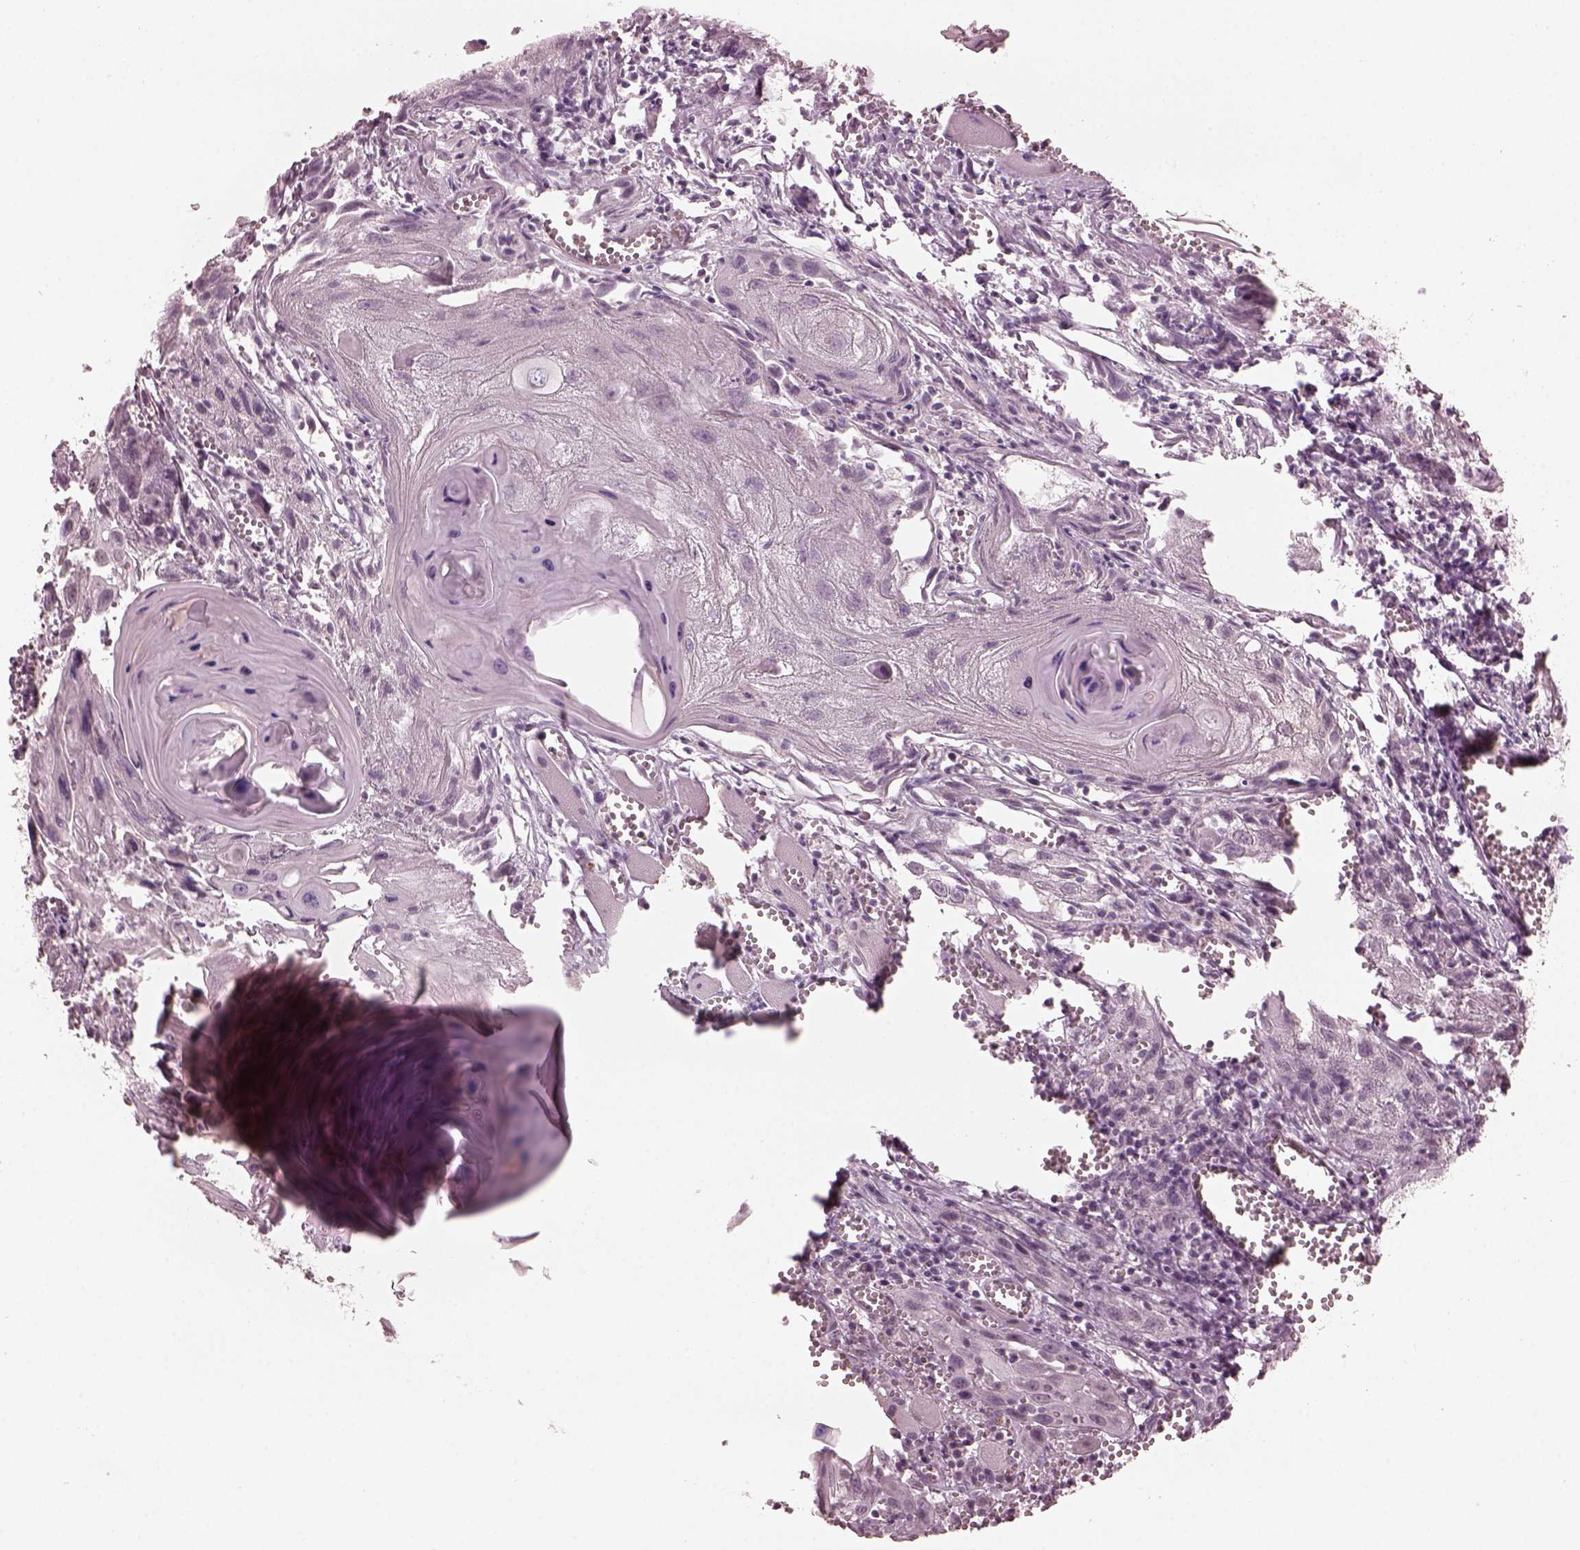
{"staining": {"intensity": "negative", "quantity": "none", "location": "none"}, "tissue": "head and neck cancer", "cell_type": "Tumor cells", "image_type": "cancer", "snomed": [{"axis": "morphology", "description": "Squamous cell carcinoma, NOS"}, {"axis": "topography", "description": "Head-Neck"}], "caption": "A high-resolution histopathology image shows immunohistochemistry (IHC) staining of squamous cell carcinoma (head and neck), which shows no significant positivity in tumor cells.", "gene": "OPTC", "patient": {"sex": "female", "age": 80}}